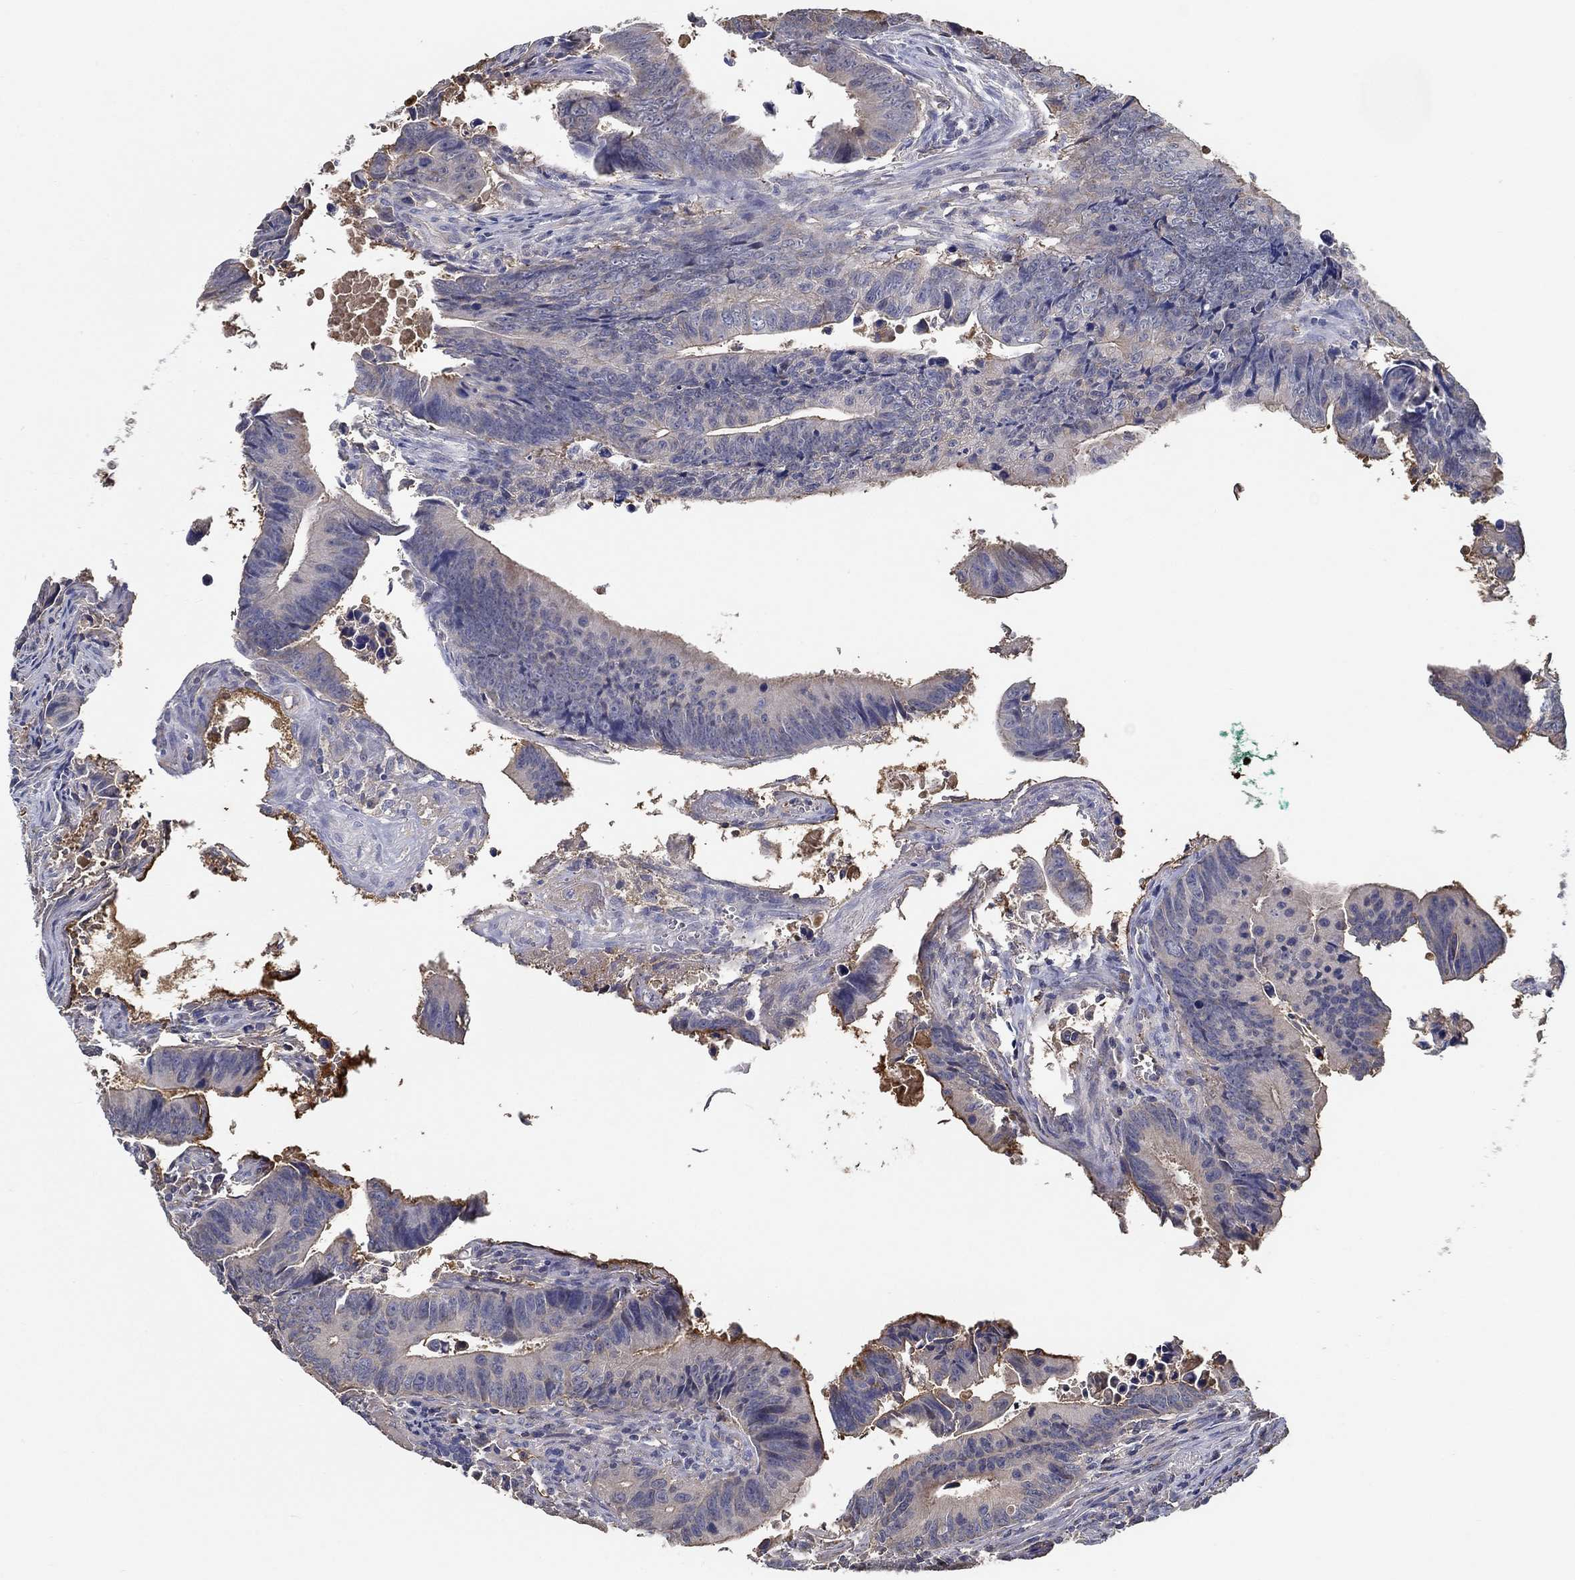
{"staining": {"intensity": "negative", "quantity": "none", "location": "none"}, "tissue": "colorectal cancer", "cell_type": "Tumor cells", "image_type": "cancer", "snomed": [{"axis": "morphology", "description": "Adenocarcinoma, NOS"}, {"axis": "topography", "description": "Colon"}], "caption": "Tumor cells show no significant staining in colorectal cancer (adenocarcinoma).", "gene": "IL10", "patient": {"sex": "female", "age": 87}}